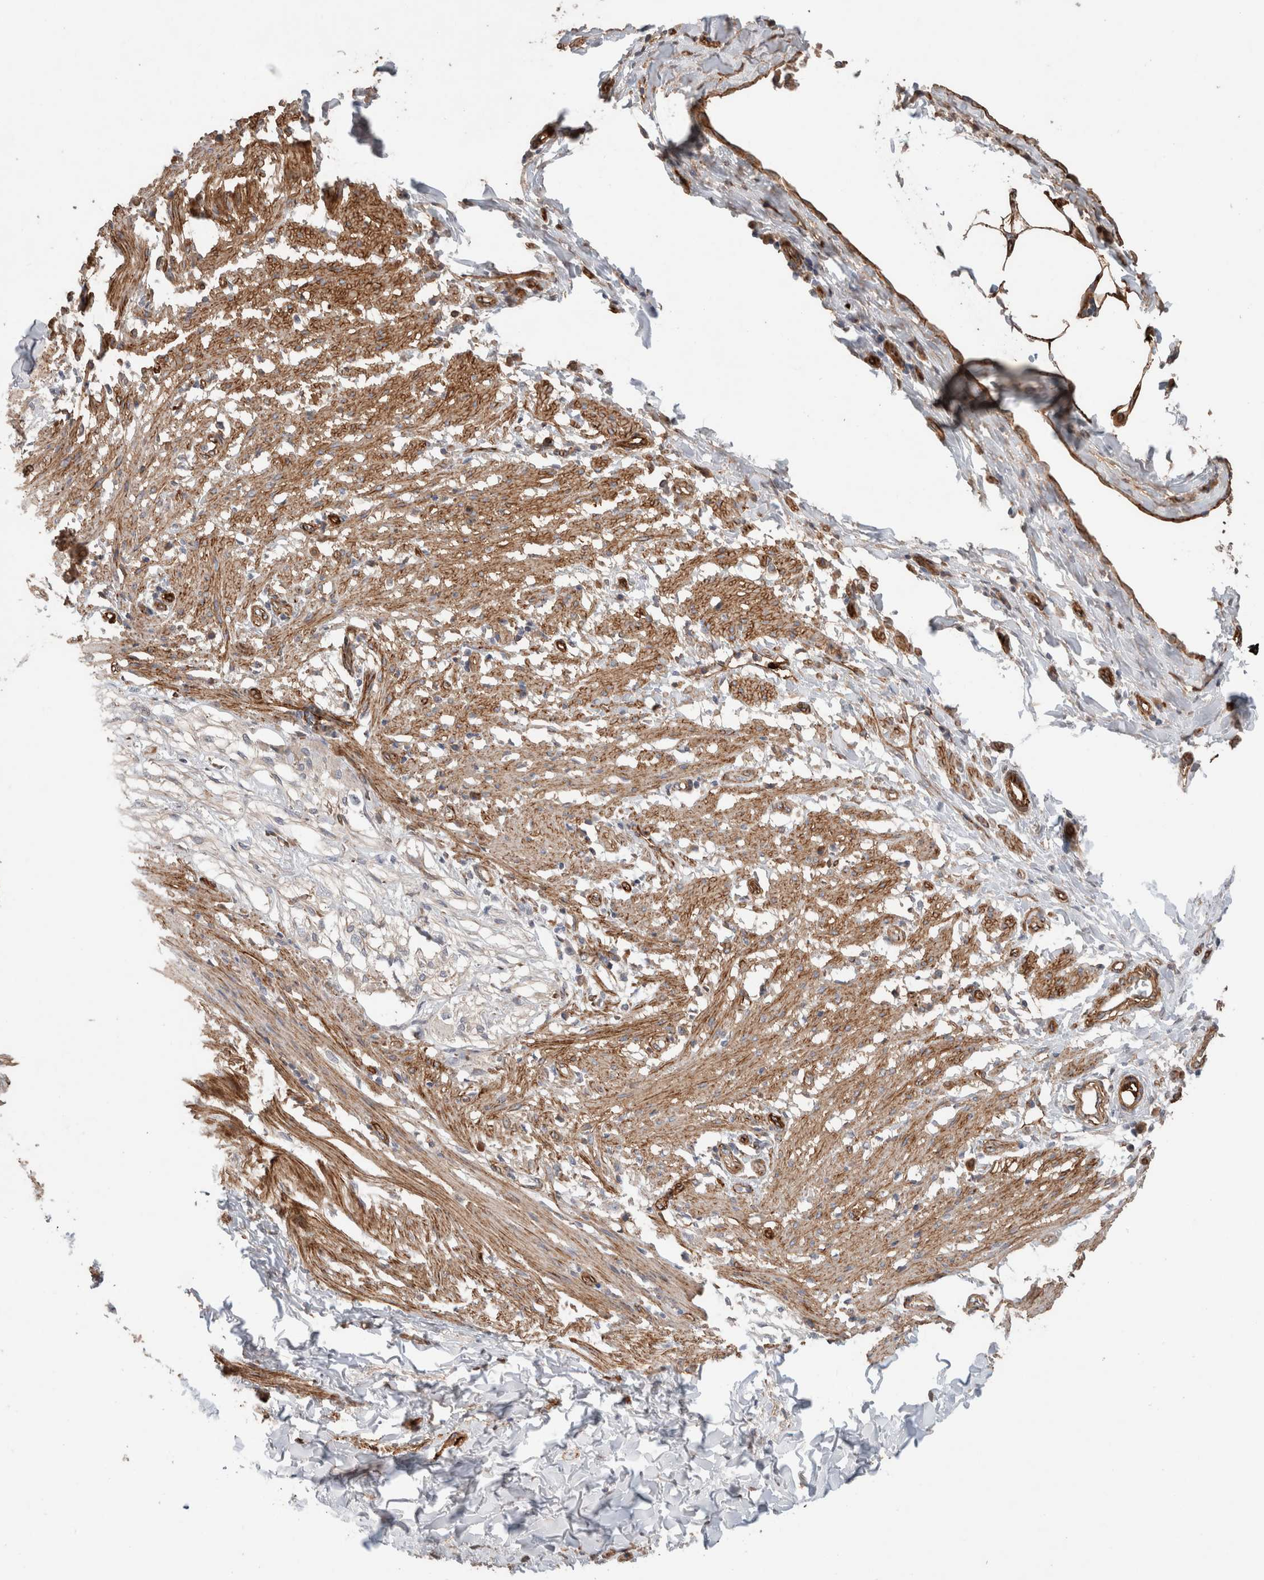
{"staining": {"intensity": "moderate", "quantity": ">75%", "location": "cytoplasmic/membranous"}, "tissue": "smooth muscle", "cell_type": "Smooth muscle cells", "image_type": "normal", "snomed": [{"axis": "morphology", "description": "Normal tissue, NOS"}, {"axis": "morphology", "description": "Adenocarcinoma, NOS"}, {"axis": "topography", "description": "Smooth muscle"}, {"axis": "topography", "description": "Colon"}], "caption": "This photomicrograph demonstrates unremarkable smooth muscle stained with immunohistochemistry (IHC) to label a protein in brown. The cytoplasmic/membranous of smooth muscle cells show moderate positivity for the protein. Nuclei are counter-stained blue.", "gene": "RAB32", "patient": {"sex": "male", "age": 14}}